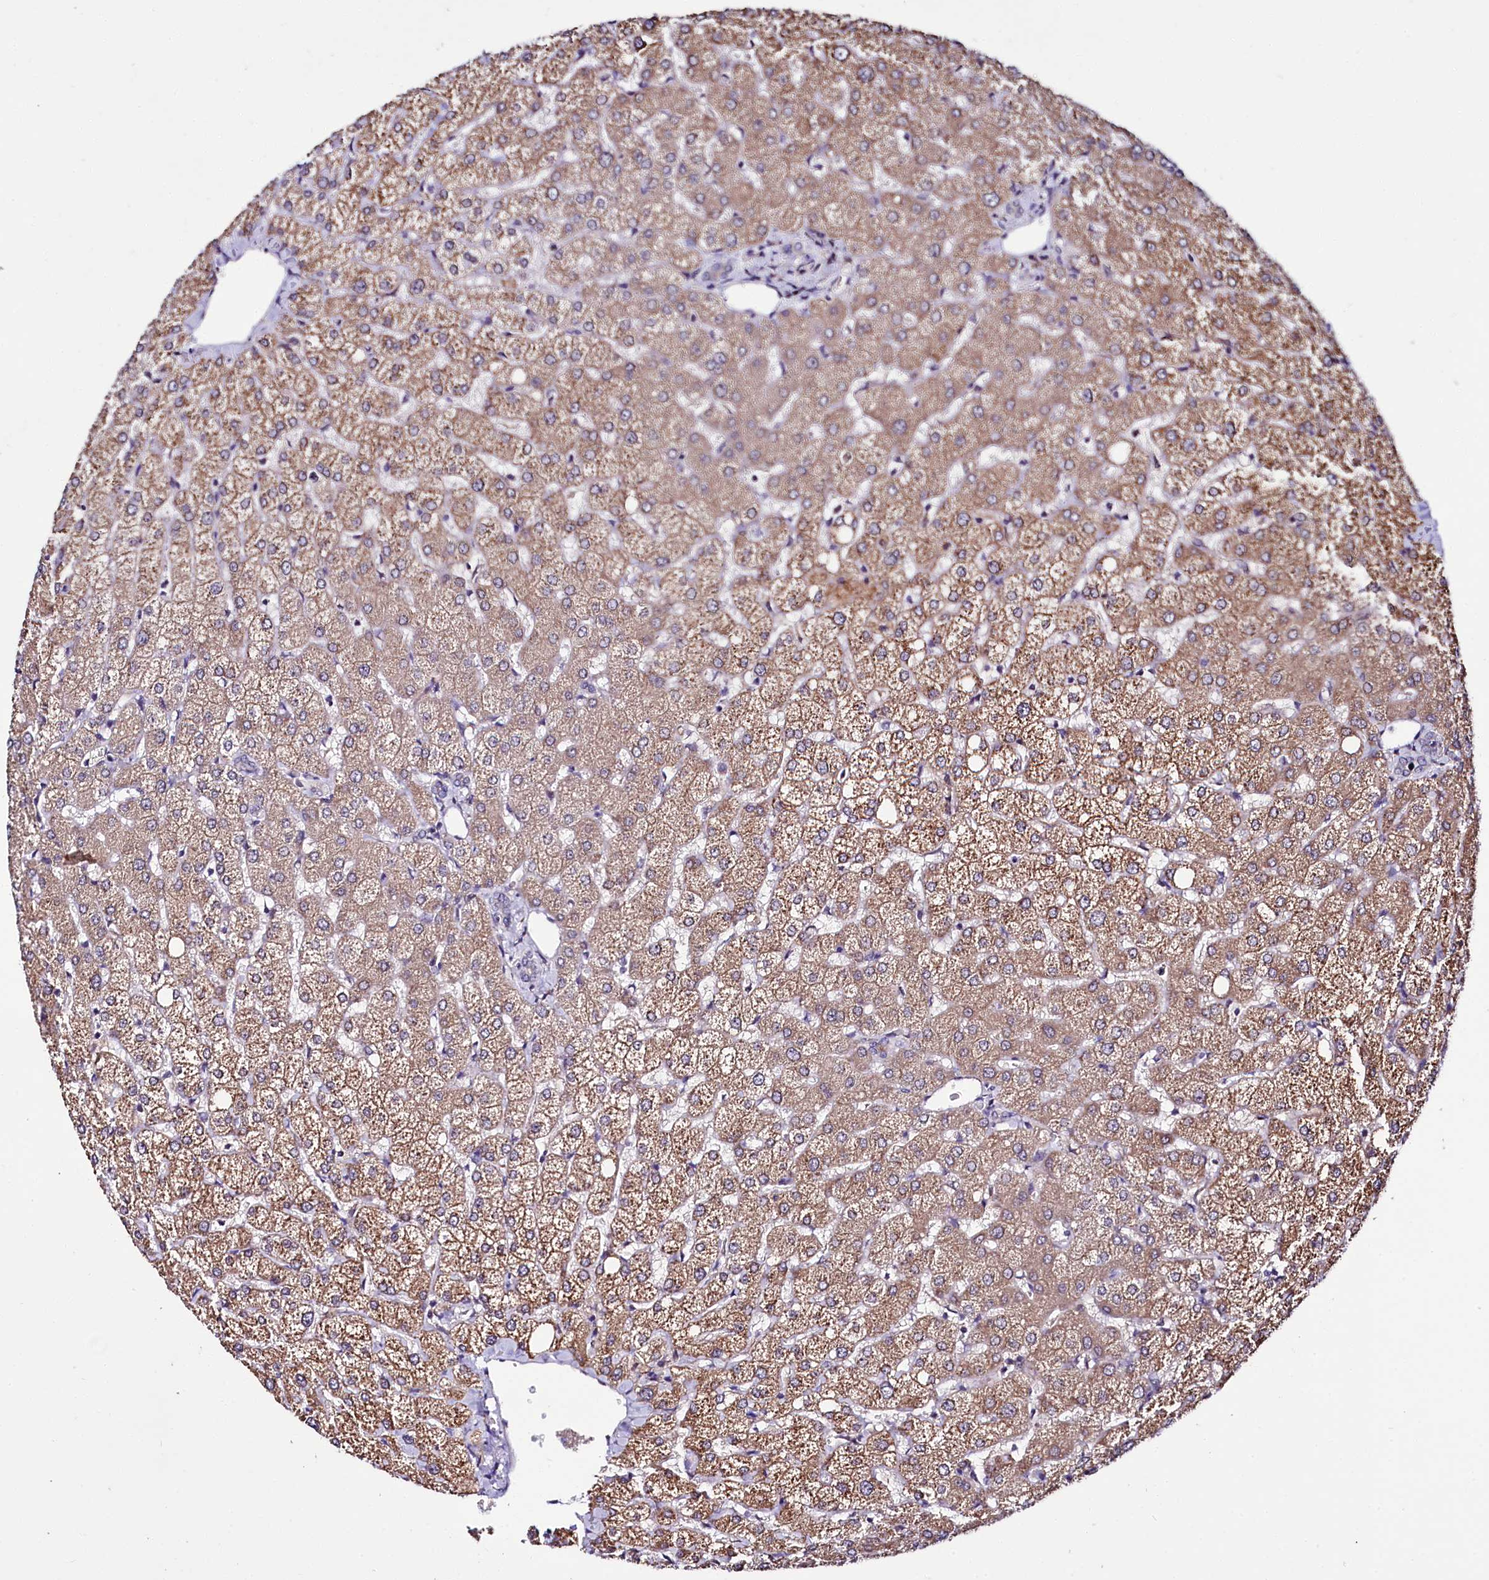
{"staining": {"intensity": "negative", "quantity": "none", "location": "none"}, "tissue": "liver", "cell_type": "Cholangiocytes", "image_type": "normal", "snomed": [{"axis": "morphology", "description": "Normal tissue, NOS"}, {"axis": "topography", "description": "Liver"}], "caption": "Immunohistochemistry (IHC) photomicrograph of benign liver: human liver stained with DAB (3,3'-diaminobenzidine) exhibits no significant protein expression in cholangiocytes. (Stains: DAB immunohistochemistry with hematoxylin counter stain, Microscopy: brightfield microscopy at high magnification).", "gene": "UBE3A", "patient": {"sex": "female", "age": 54}}